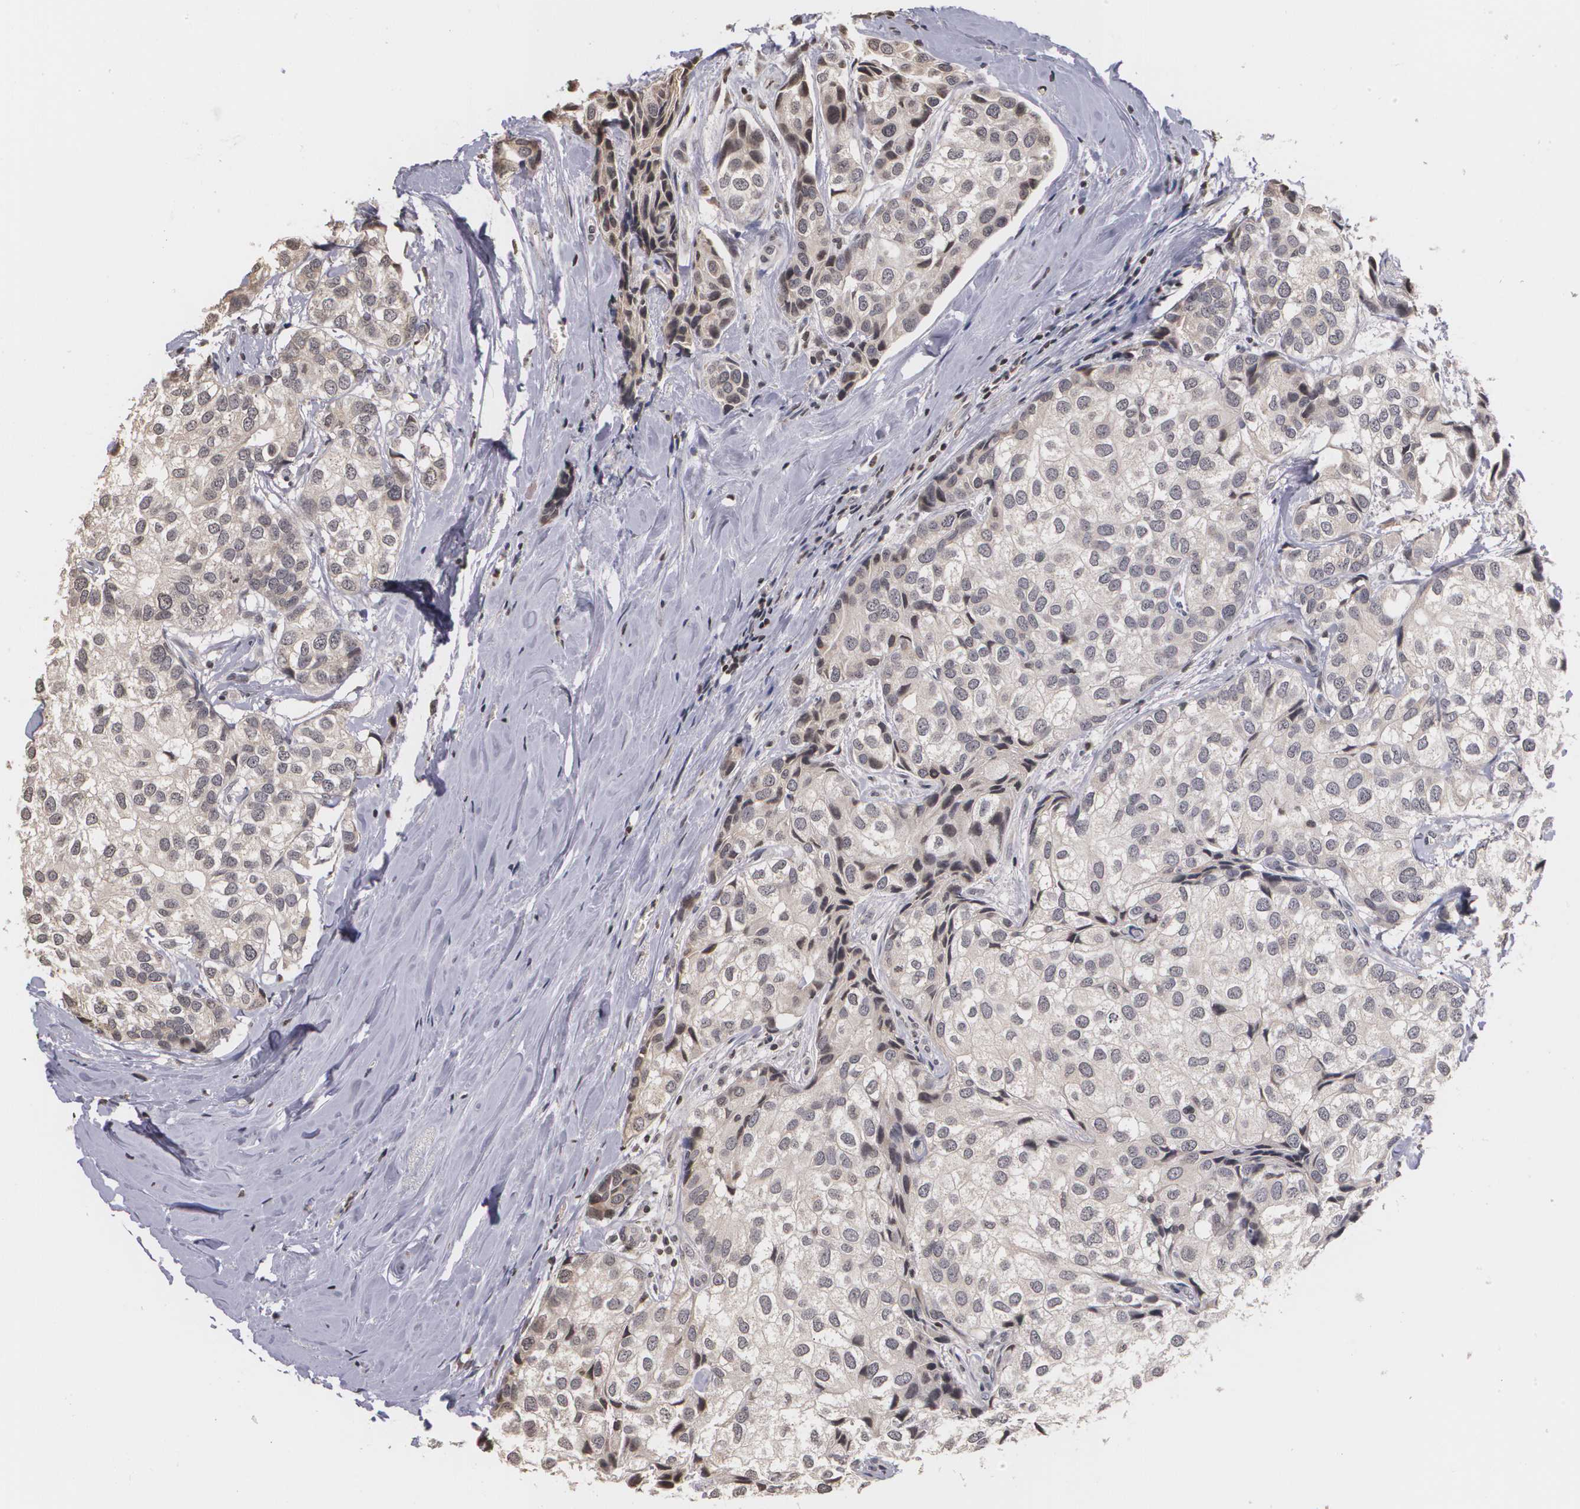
{"staining": {"intensity": "negative", "quantity": "none", "location": "none"}, "tissue": "breast cancer", "cell_type": "Tumor cells", "image_type": "cancer", "snomed": [{"axis": "morphology", "description": "Duct carcinoma"}, {"axis": "topography", "description": "Breast"}], "caption": "A micrograph of breast cancer (infiltrating ductal carcinoma) stained for a protein exhibits no brown staining in tumor cells.", "gene": "THRB", "patient": {"sex": "female", "age": 68}}